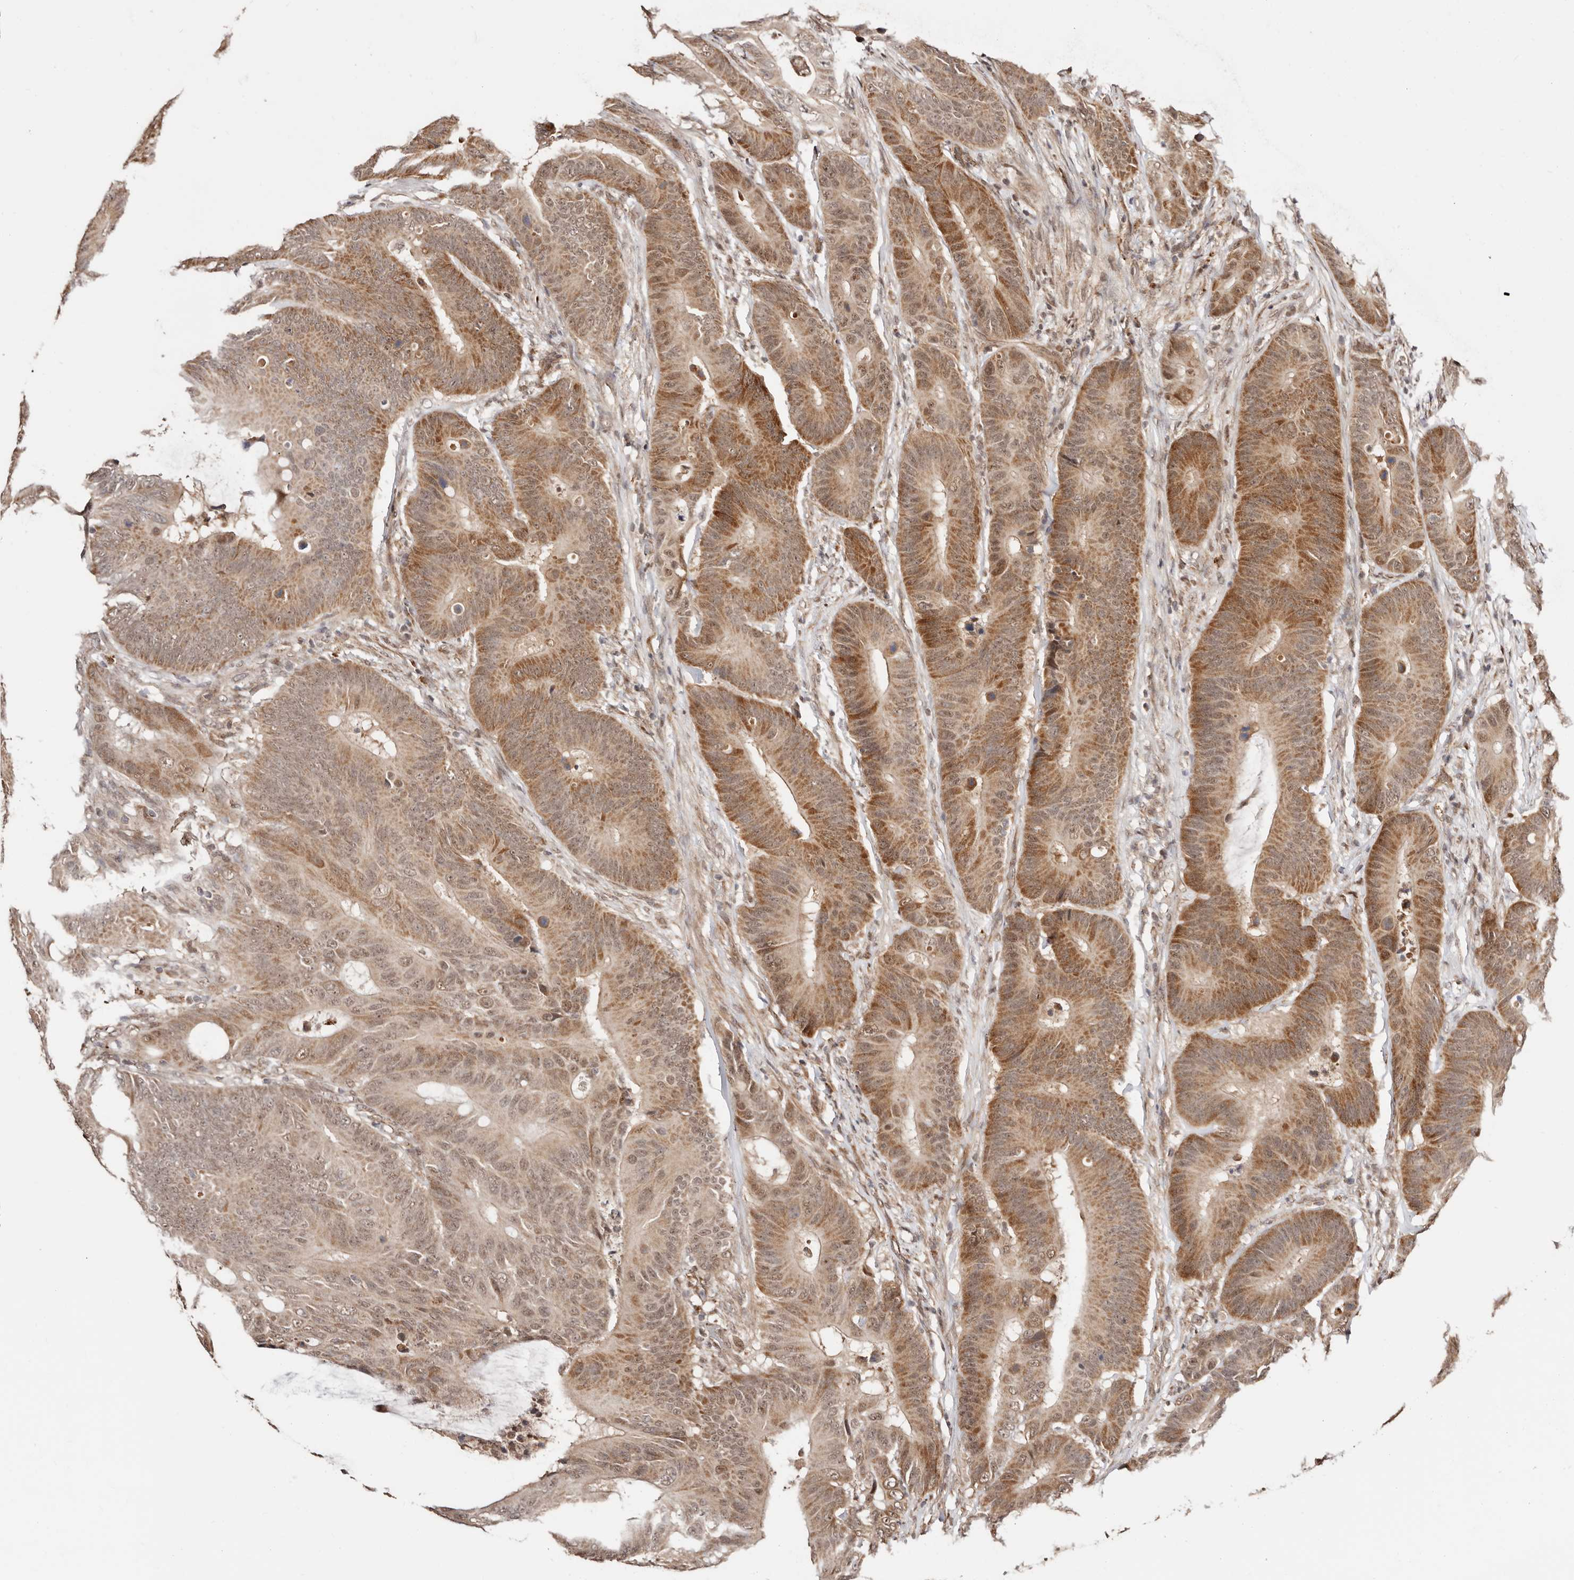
{"staining": {"intensity": "moderate", "quantity": ">75%", "location": "cytoplasmic/membranous,nuclear"}, "tissue": "colorectal cancer", "cell_type": "Tumor cells", "image_type": "cancer", "snomed": [{"axis": "morphology", "description": "Adenocarcinoma, NOS"}, {"axis": "topography", "description": "Colon"}], "caption": "Immunohistochemistry (IHC) of human colorectal adenocarcinoma reveals medium levels of moderate cytoplasmic/membranous and nuclear expression in approximately >75% of tumor cells.", "gene": "CTNNBL1", "patient": {"sex": "male", "age": 83}}